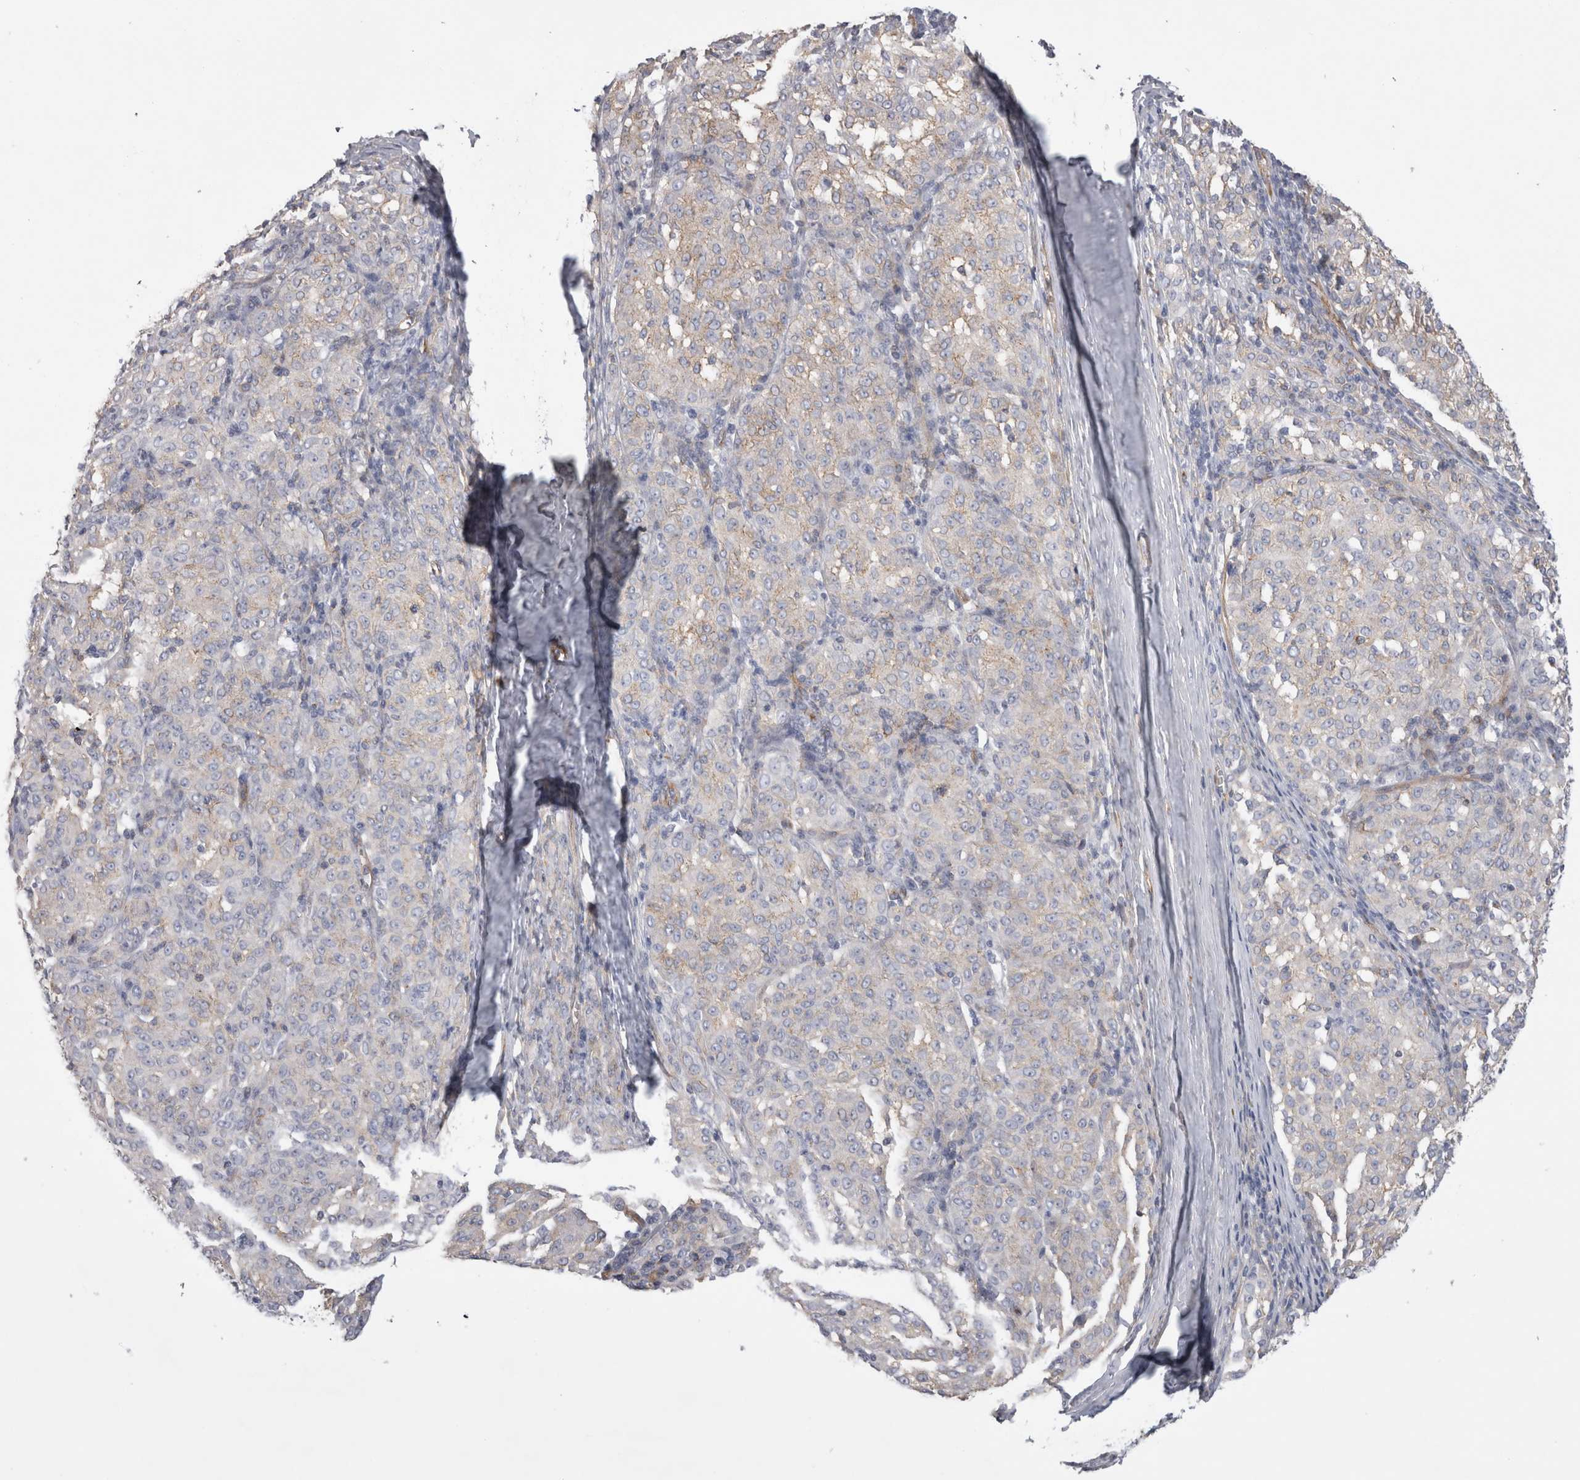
{"staining": {"intensity": "negative", "quantity": "none", "location": "none"}, "tissue": "melanoma", "cell_type": "Tumor cells", "image_type": "cancer", "snomed": [{"axis": "morphology", "description": "Malignant melanoma, NOS"}, {"axis": "topography", "description": "Skin"}], "caption": "Image shows no protein expression in tumor cells of melanoma tissue.", "gene": "ATXN3", "patient": {"sex": "female", "age": 72}}